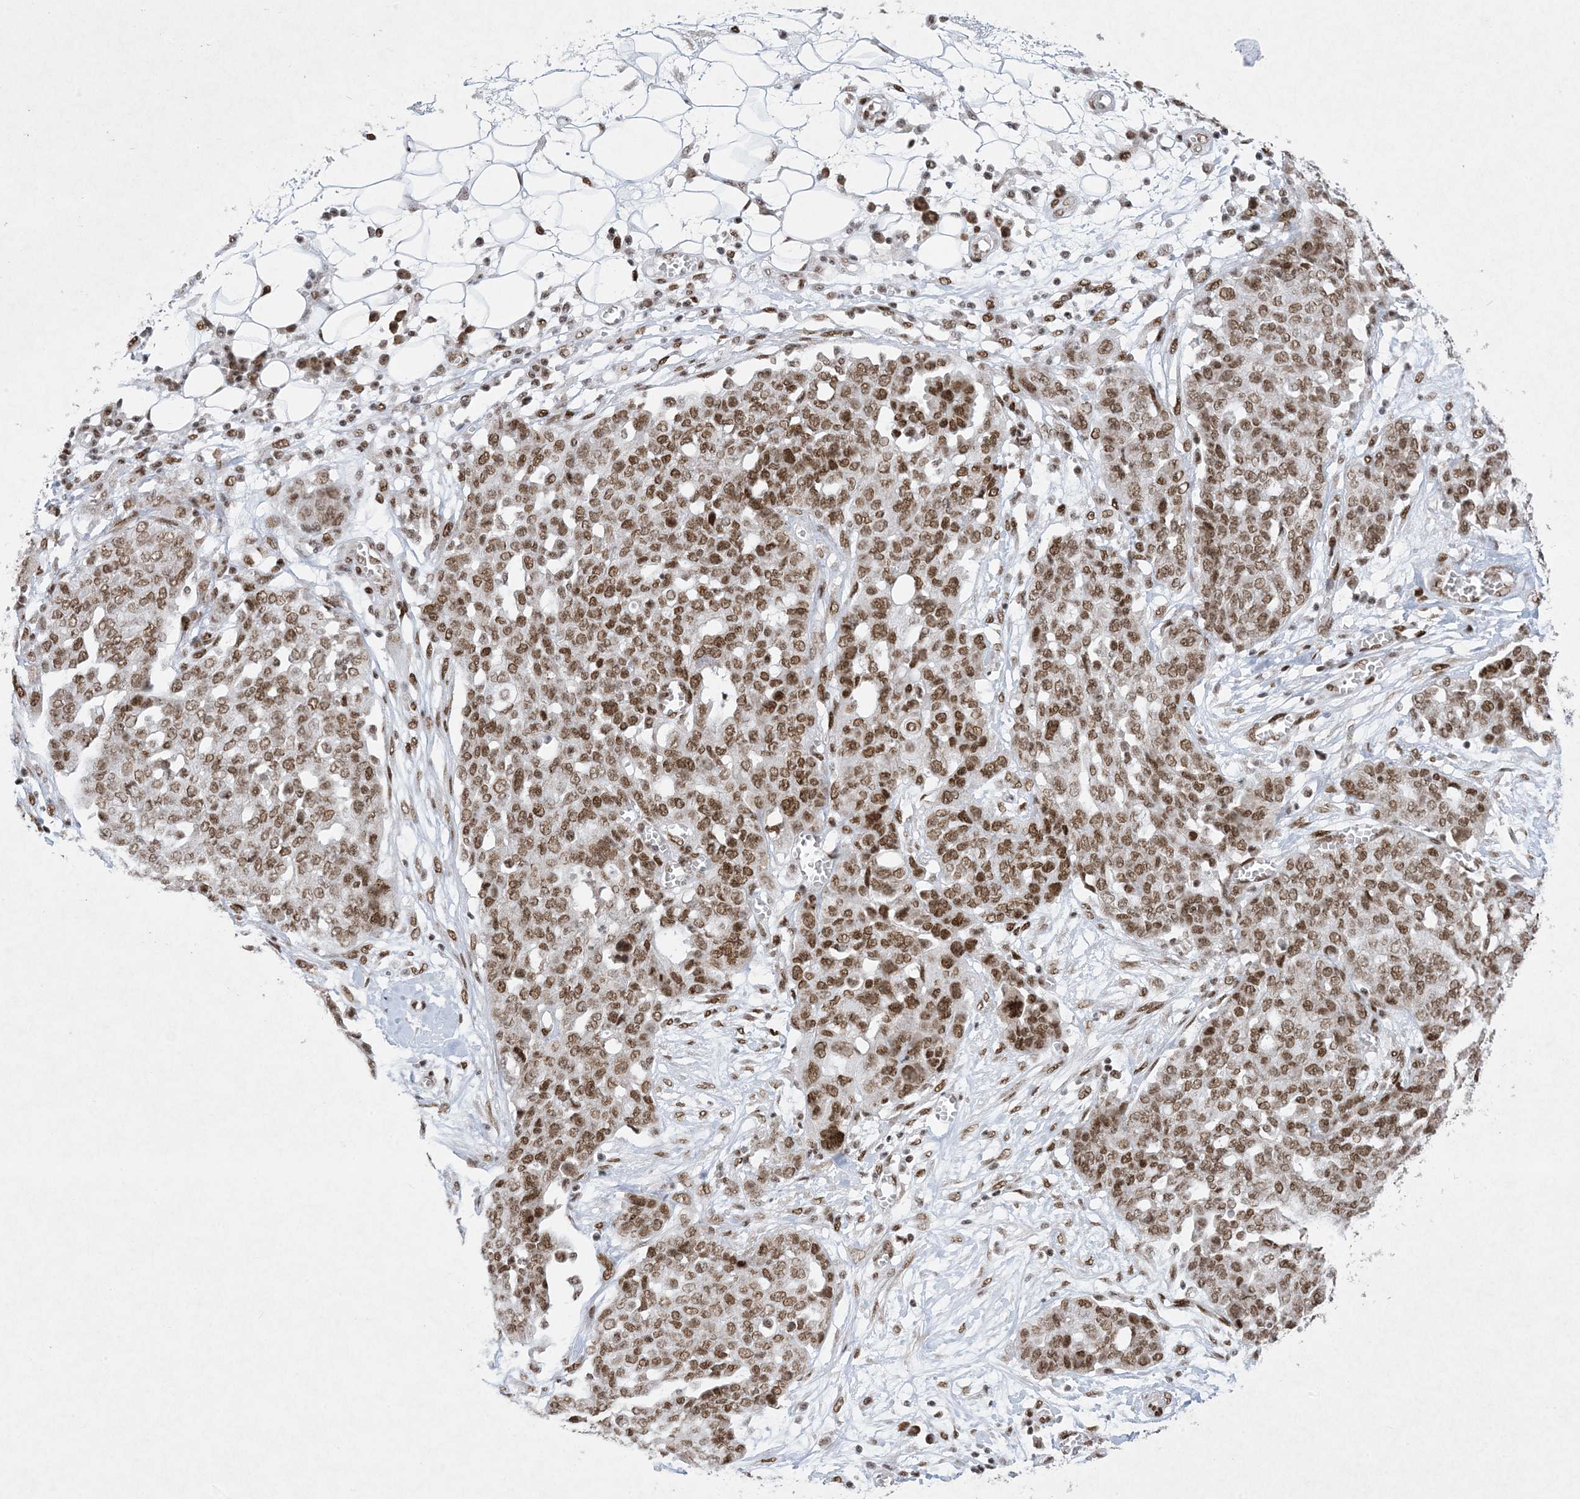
{"staining": {"intensity": "moderate", "quantity": ">75%", "location": "nuclear"}, "tissue": "ovarian cancer", "cell_type": "Tumor cells", "image_type": "cancer", "snomed": [{"axis": "morphology", "description": "Cystadenocarcinoma, serous, NOS"}, {"axis": "topography", "description": "Soft tissue"}, {"axis": "topography", "description": "Ovary"}], "caption": "A medium amount of moderate nuclear expression is identified in approximately >75% of tumor cells in ovarian serous cystadenocarcinoma tissue.", "gene": "PKNOX2", "patient": {"sex": "female", "age": 57}}